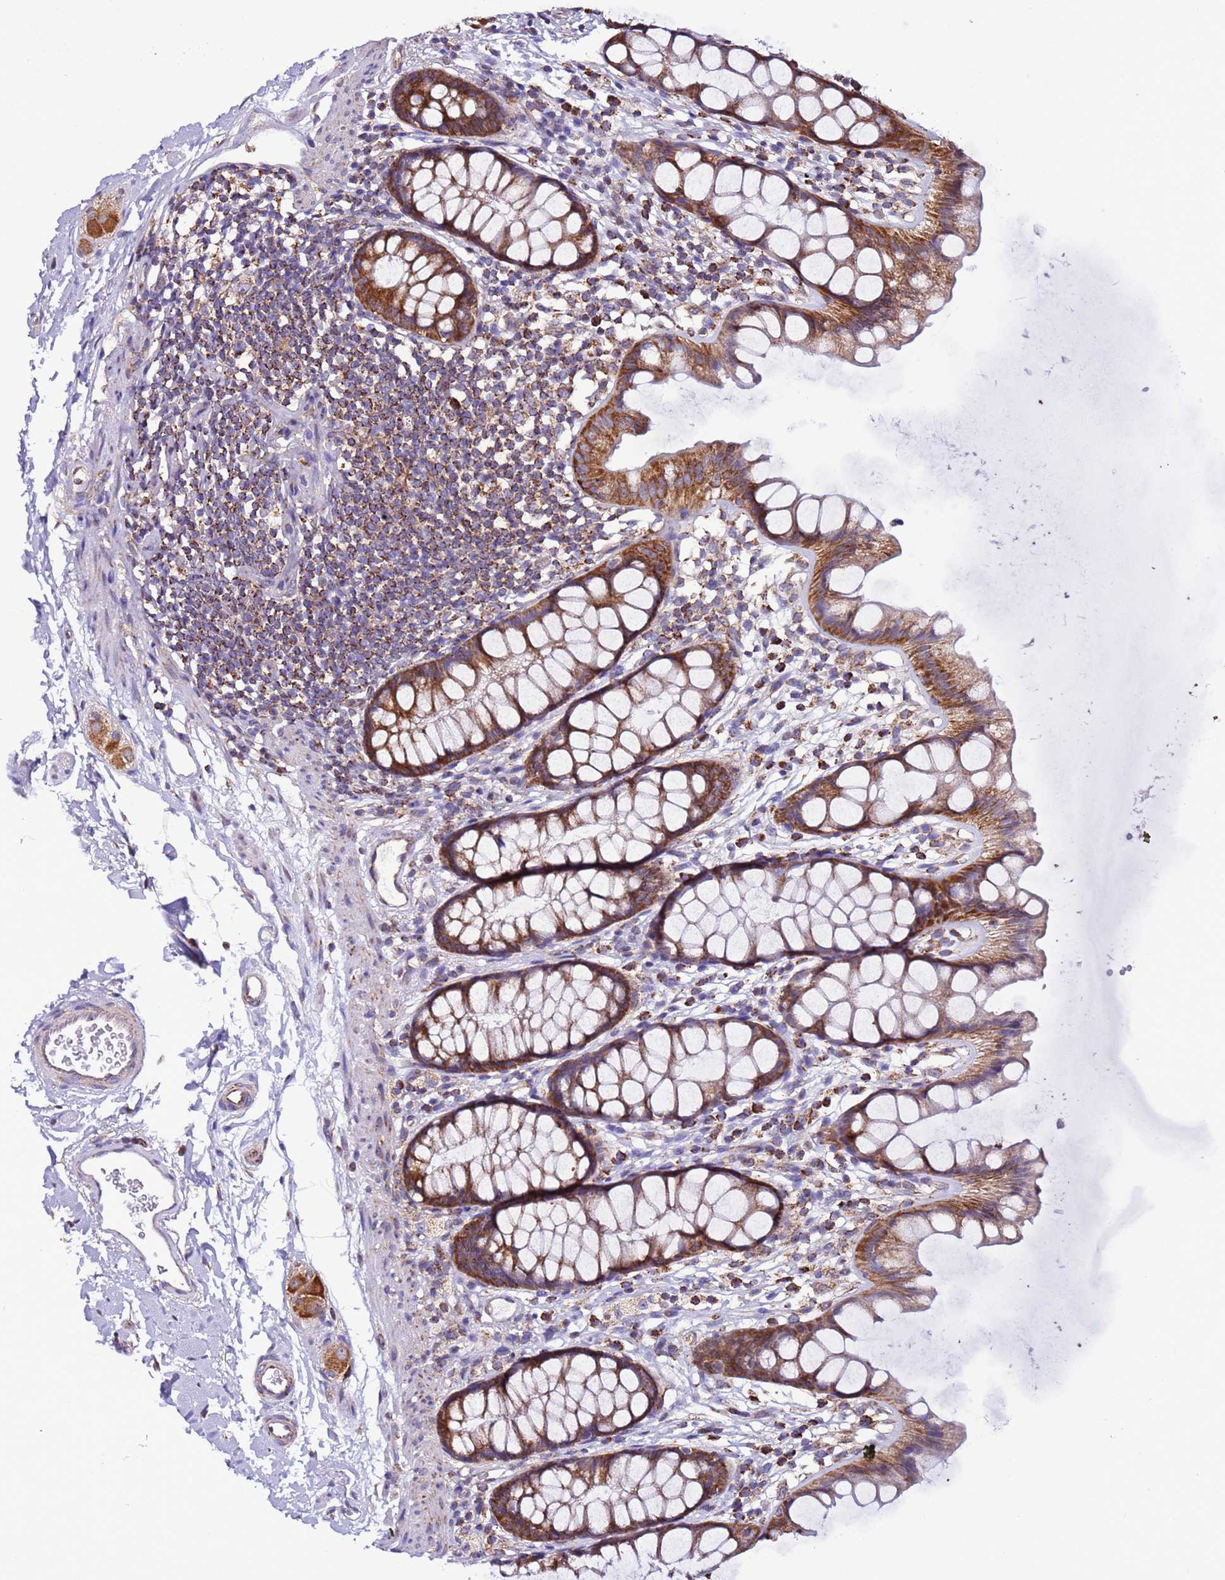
{"staining": {"intensity": "moderate", "quantity": ">75%", "location": "cytoplasmic/membranous"}, "tissue": "rectum", "cell_type": "Glandular cells", "image_type": "normal", "snomed": [{"axis": "morphology", "description": "Normal tissue, NOS"}, {"axis": "topography", "description": "Rectum"}], "caption": "The histopathology image displays staining of unremarkable rectum, revealing moderate cytoplasmic/membranous protein expression (brown color) within glandular cells.", "gene": "AHI1", "patient": {"sex": "female", "age": 65}}